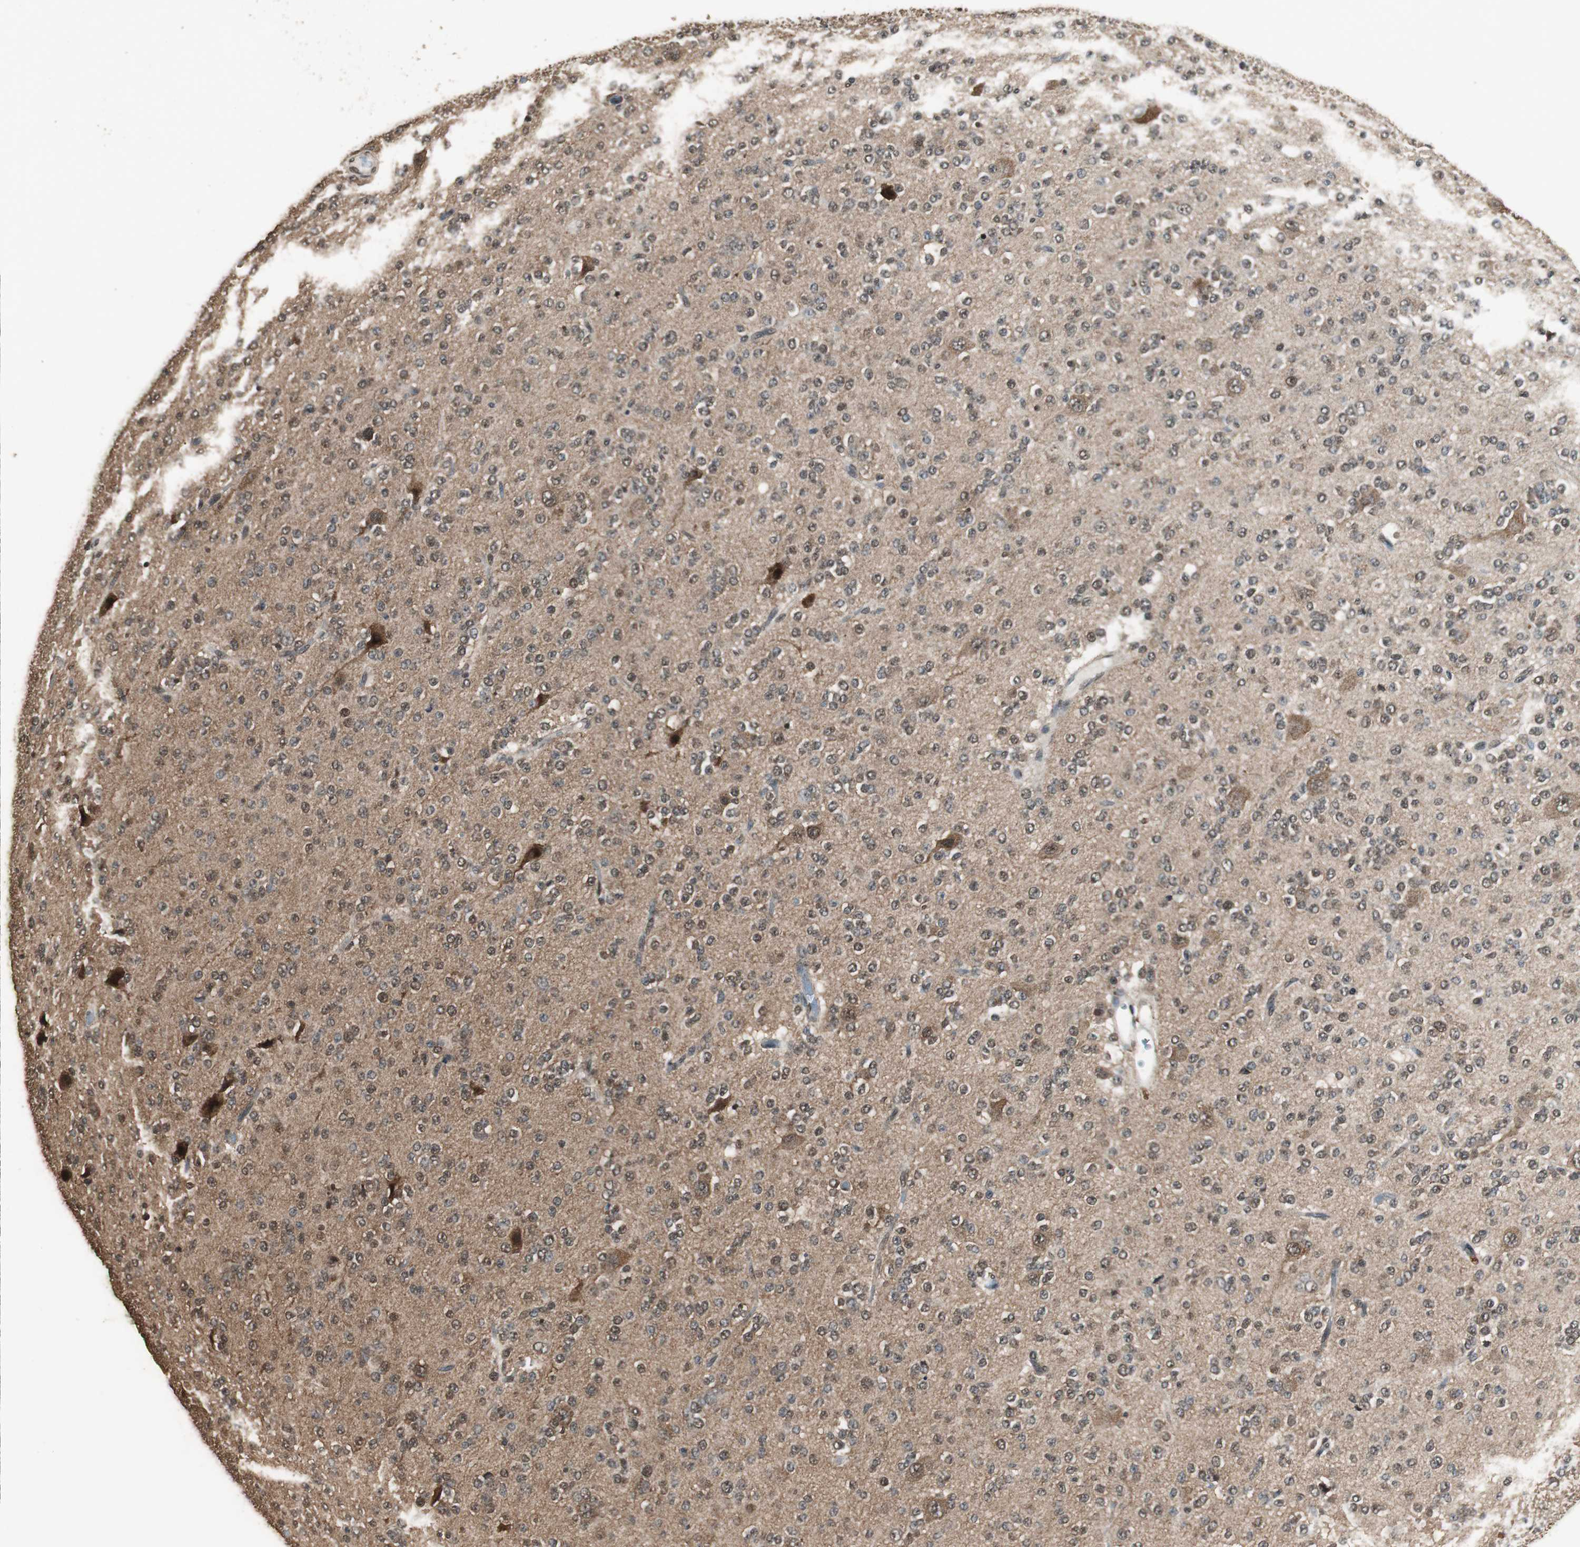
{"staining": {"intensity": "moderate", "quantity": ">75%", "location": "cytoplasmic/membranous,nuclear"}, "tissue": "glioma", "cell_type": "Tumor cells", "image_type": "cancer", "snomed": [{"axis": "morphology", "description": "Glioma, malignant, Low grade"}, {"axis": "topography", "description": "Brain"}], "caption": "This histopathology image shows immunohistochemistry (IHC) staining of malignant glioma (low-grade), with medium moderate cytoplasmic/membranous and nuclear positivity in about >75% of tumor cells.", "gene": "PPP1R13B", "patient": {"sex": "male", "age": 38}}